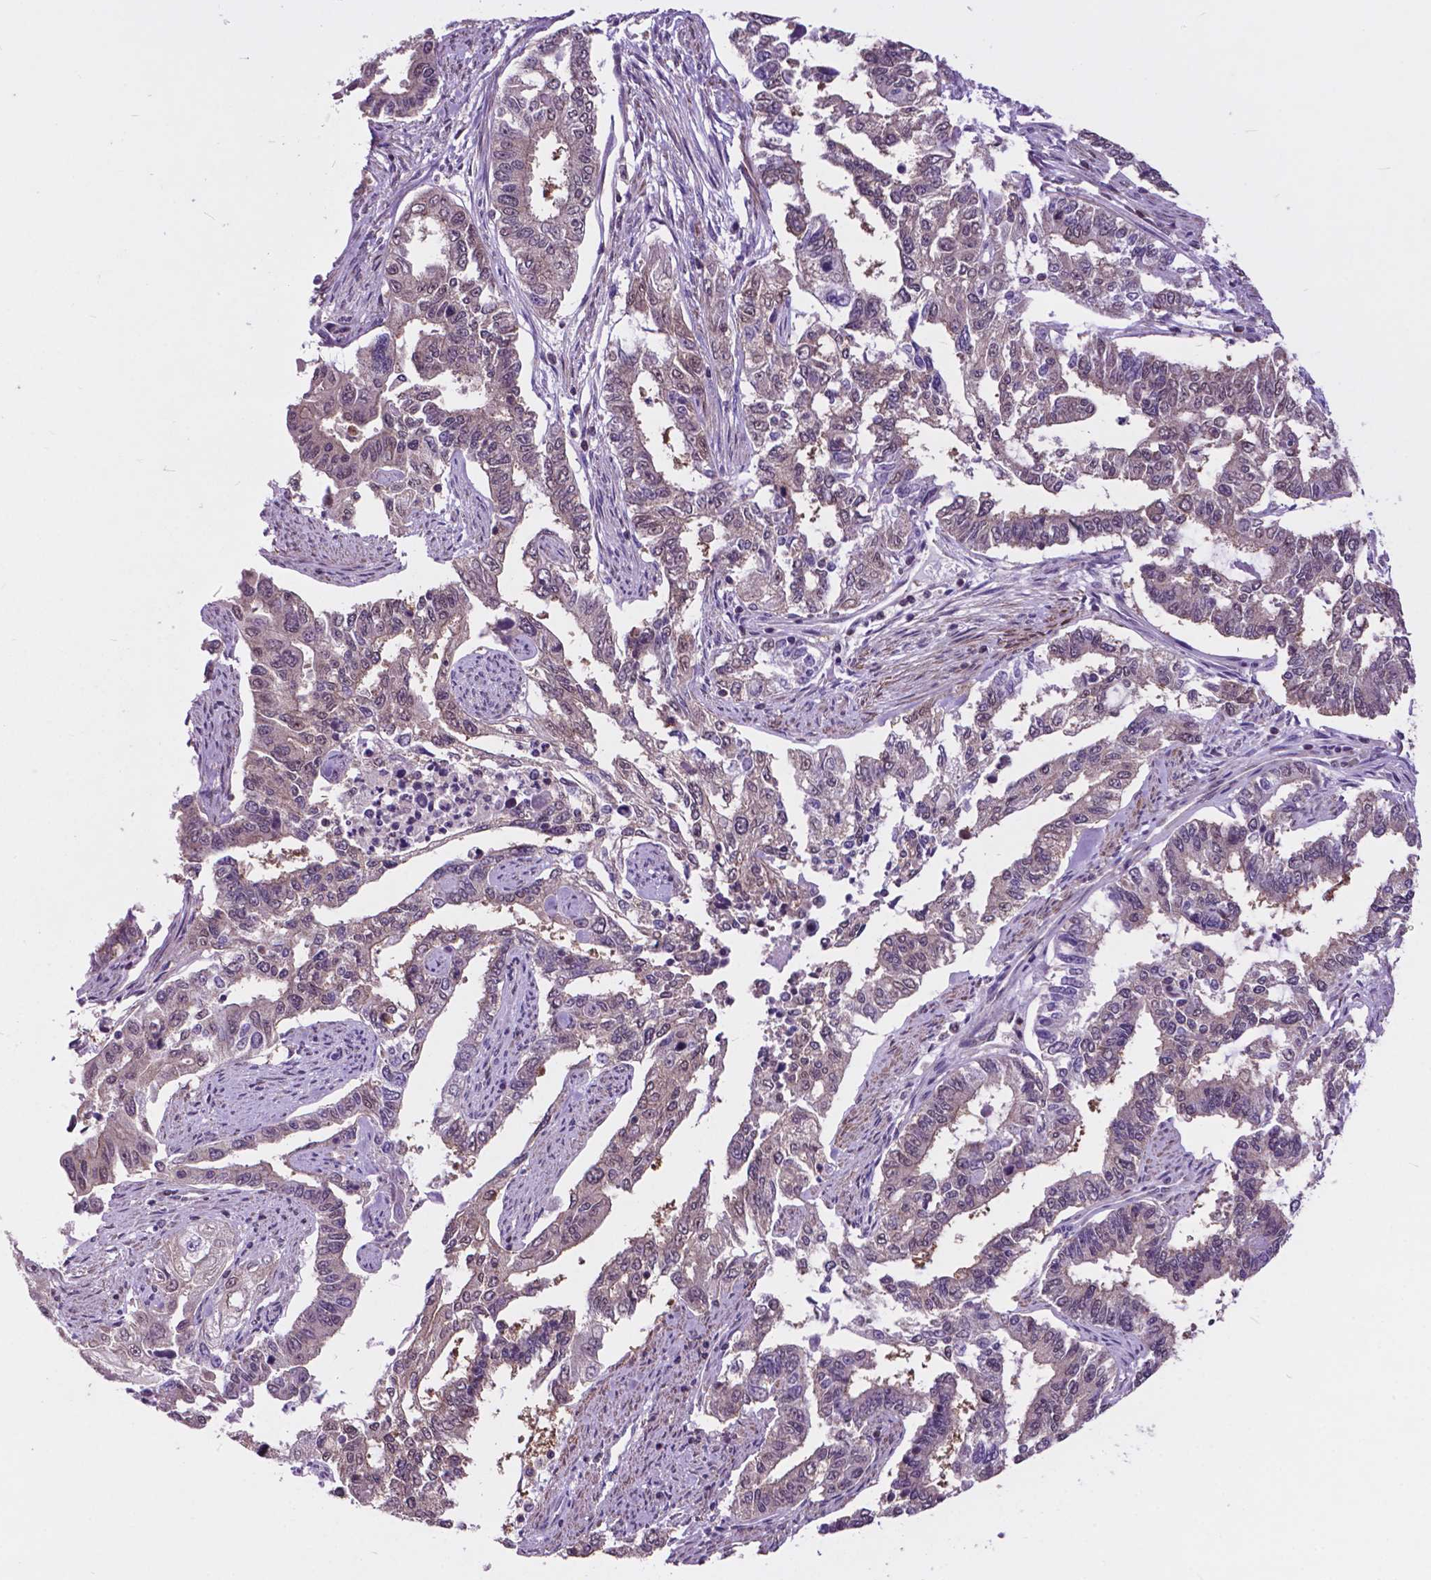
{"staining": {"intensity": "negative", "quantity": "none", "location": "none"}, "tissue": "endometrial cancer", "cell_type": "Tumor cells", "image_type": "cancer", "snomed": [{"axis": "morphology", "description": "Adenocarcinoma, NOS"}, {"axis": "topography", "description": "Uterus"}], "caption": "Immunohistochemical staining of endometrial cancer (adenocarcinoma) exhibits no significant positivity in tumor cells.", "gene": "OTUB1", "patient": {"sex": "female", "age": 59}}